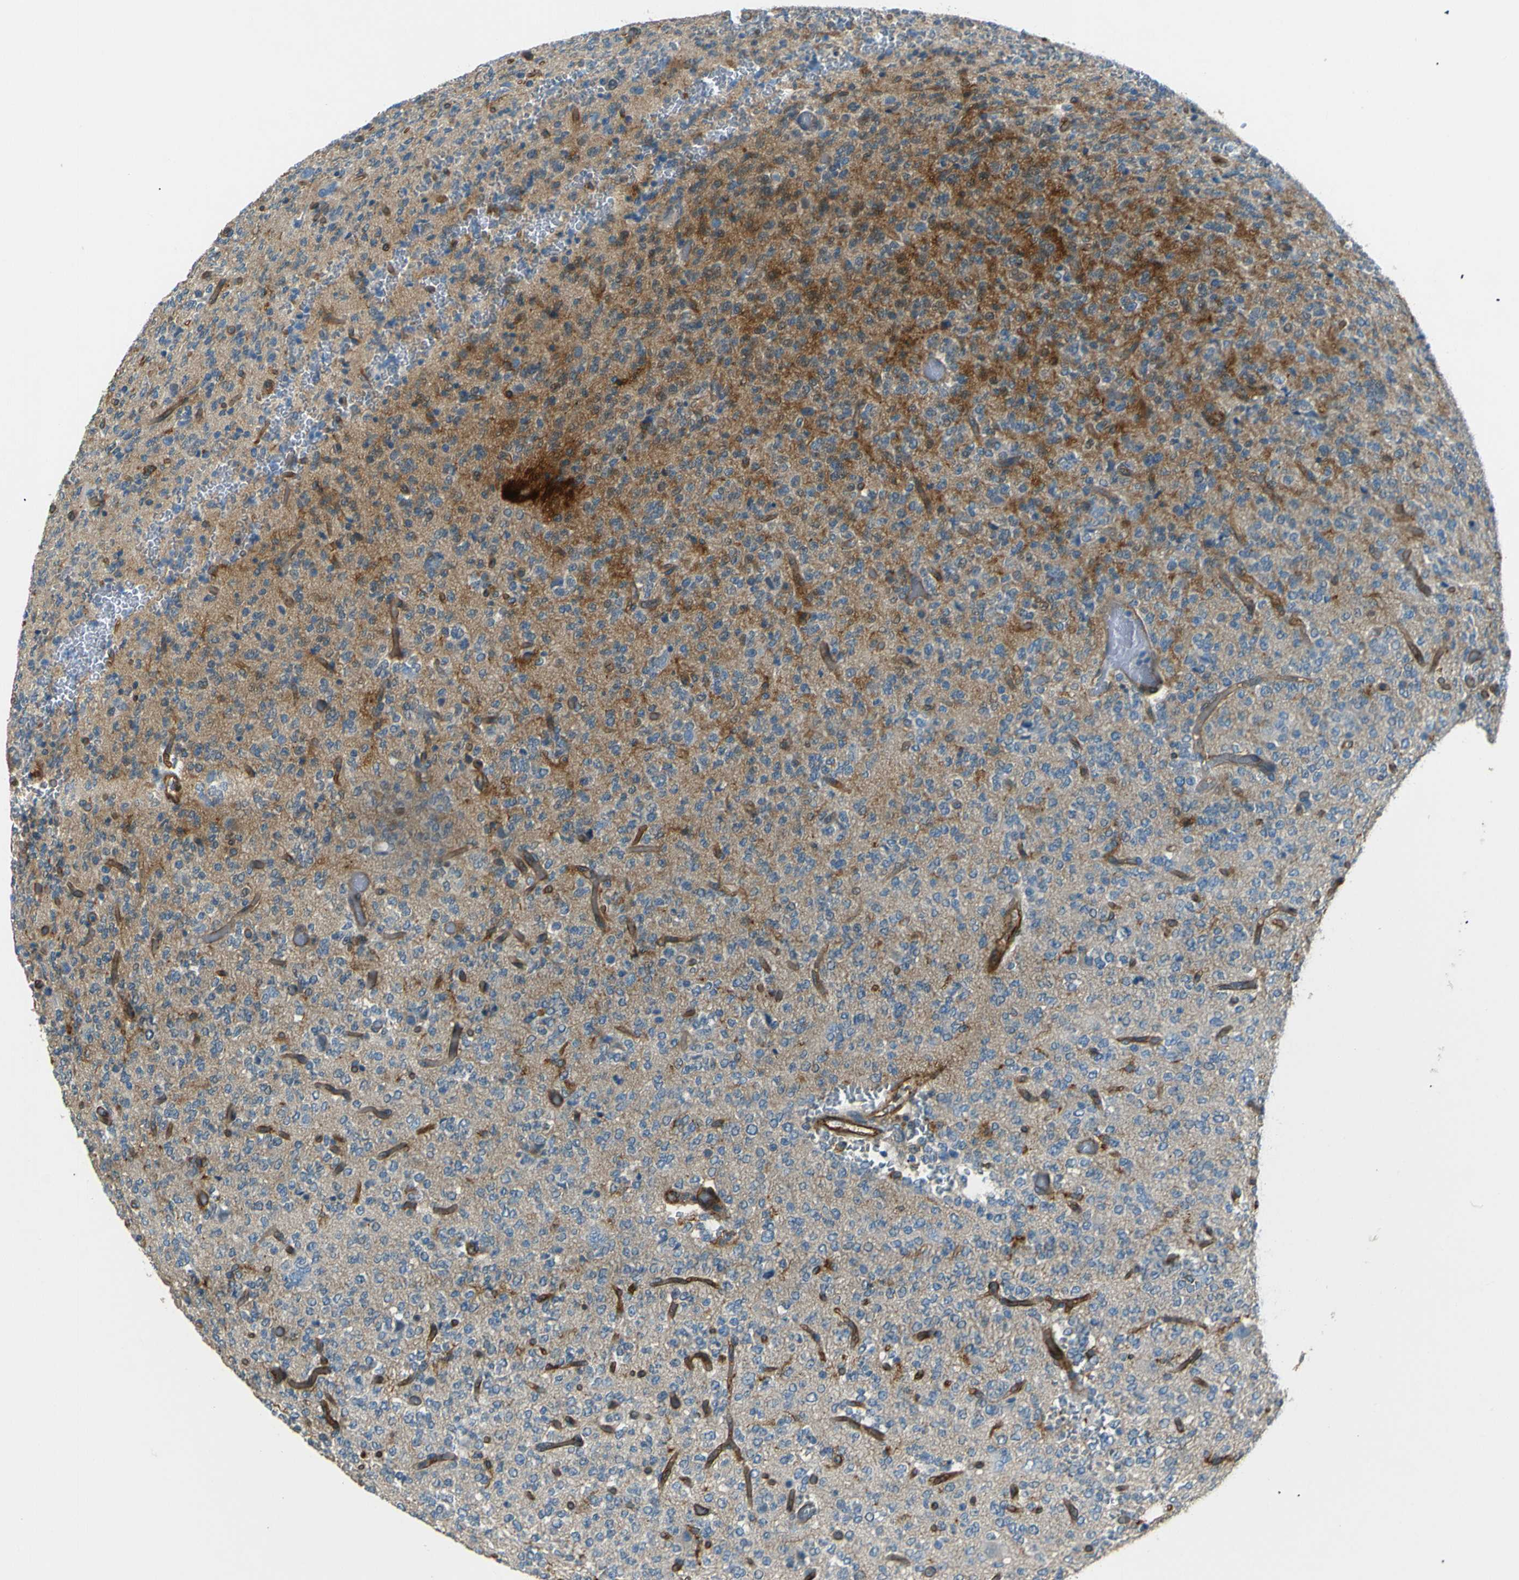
{"staining": {"intensity": "weak", "quantity": ">75%", "location": "cytoplasmic/membranous"}, "tissue": "glioma", "cell_type": "Tumor cells", "image_type": "cancer", "snomed": [{"axis": "morphology", "description": "Glioma, malignant, Low grade"}, {"axis": "topography", "description": "Brain"}], "caption": "IHC image of malignant glioma (low-grade) stained for a protein (brown), which exhibits low levels of weak cytoplasmic/membranous staining in about >75% of tumor cells.", "gene": "ENTPD1", "patient": {"sex": "male", "age": 38}}